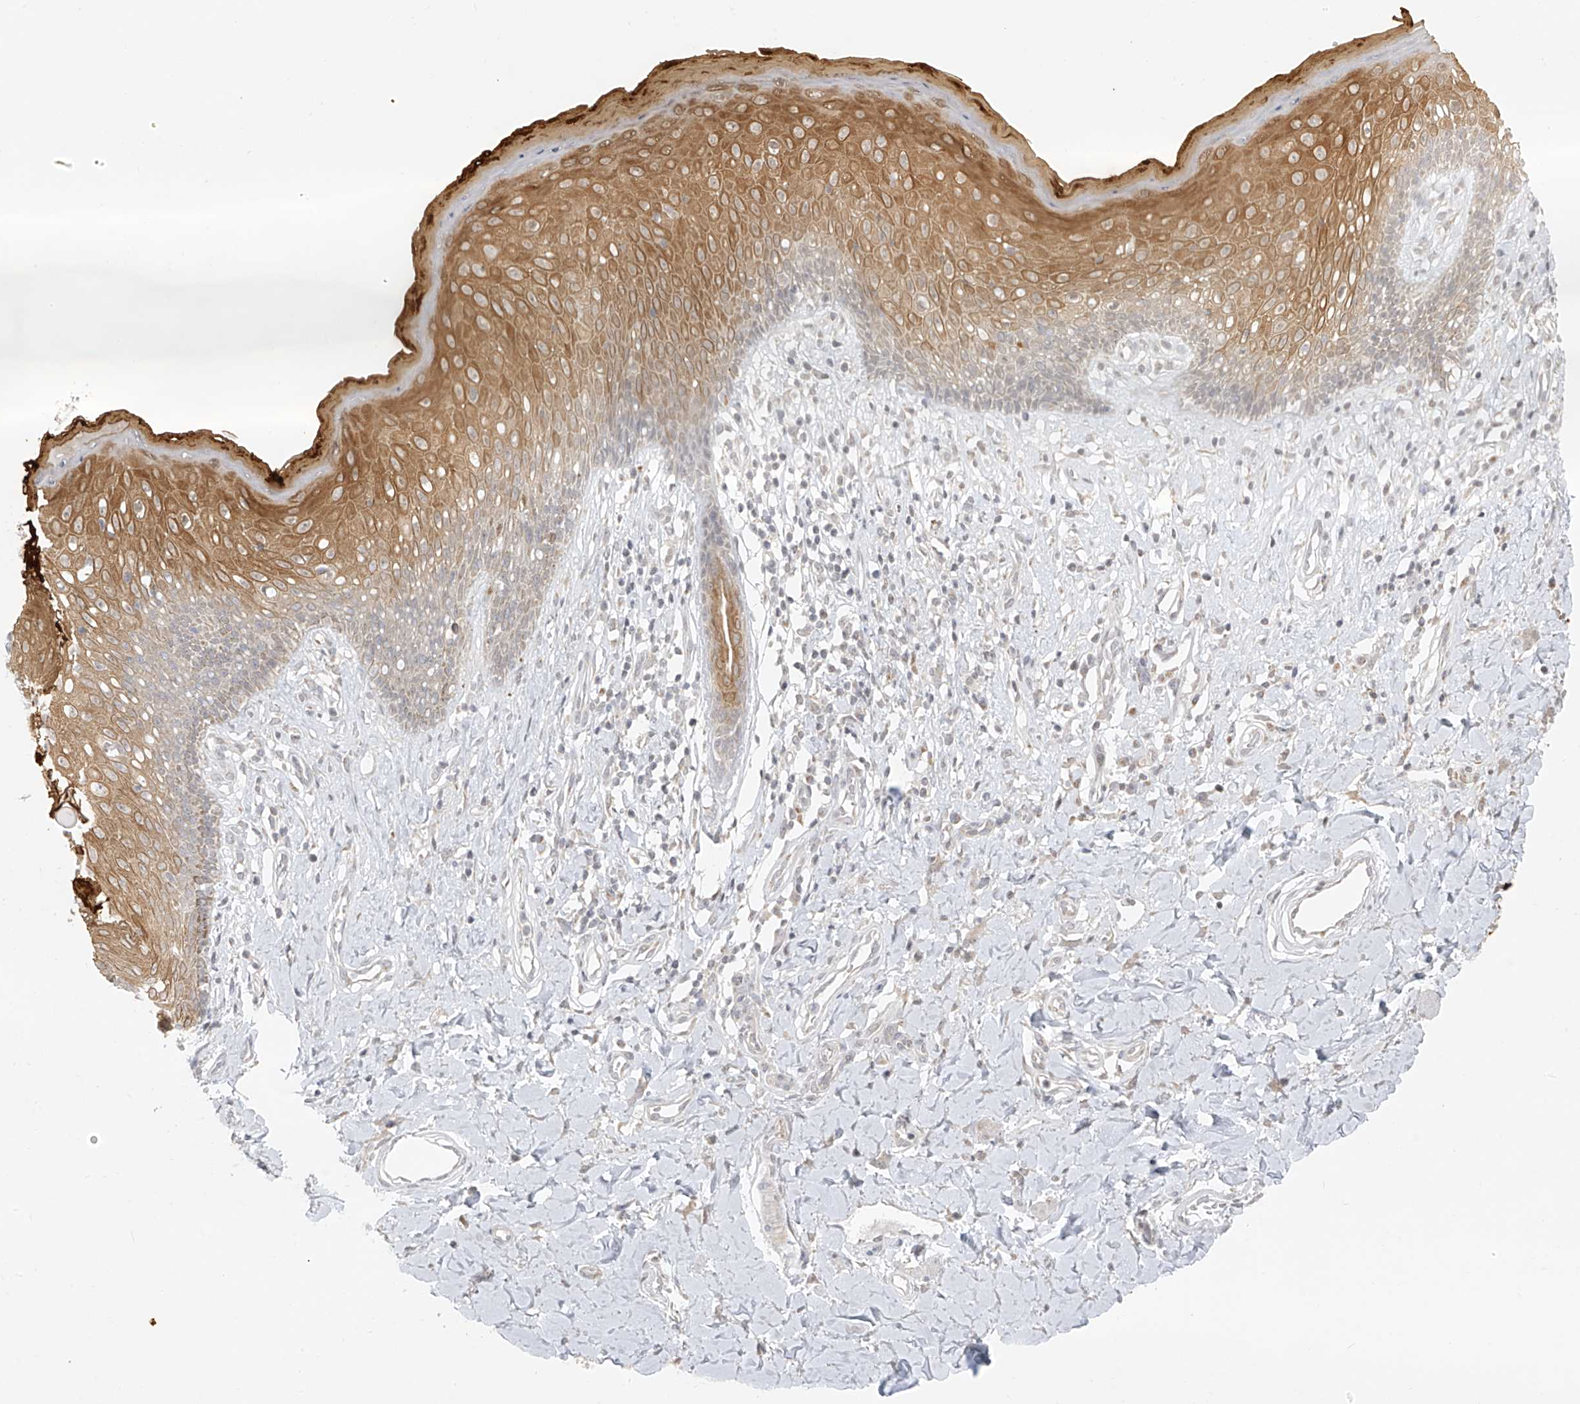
{"staining": {"intensity": "moderate", "quantity": "25%-75%", "location": "cytoplasmic/membranous"}, "tissue": "skin", "cell_type": "Epidermal cells", "image_type": "normal", "snomed": [{"axis": "morphology", "description": "Normal tissue, NOS"}, {"axis": "morphology", "description": "Squamous cell carcinoma, NOS"}, {"axis": "topography", "description": "Vulva"}], "caption": "Approximately 25%-75% of epidermal cells in benign human skin exhibit moderate cytoplasmic/membranous protein positivity as visualized by brown immunohistochemical staining.", "gene": "DYRK1B", "patient": {"sex": "female", "age": 85}}